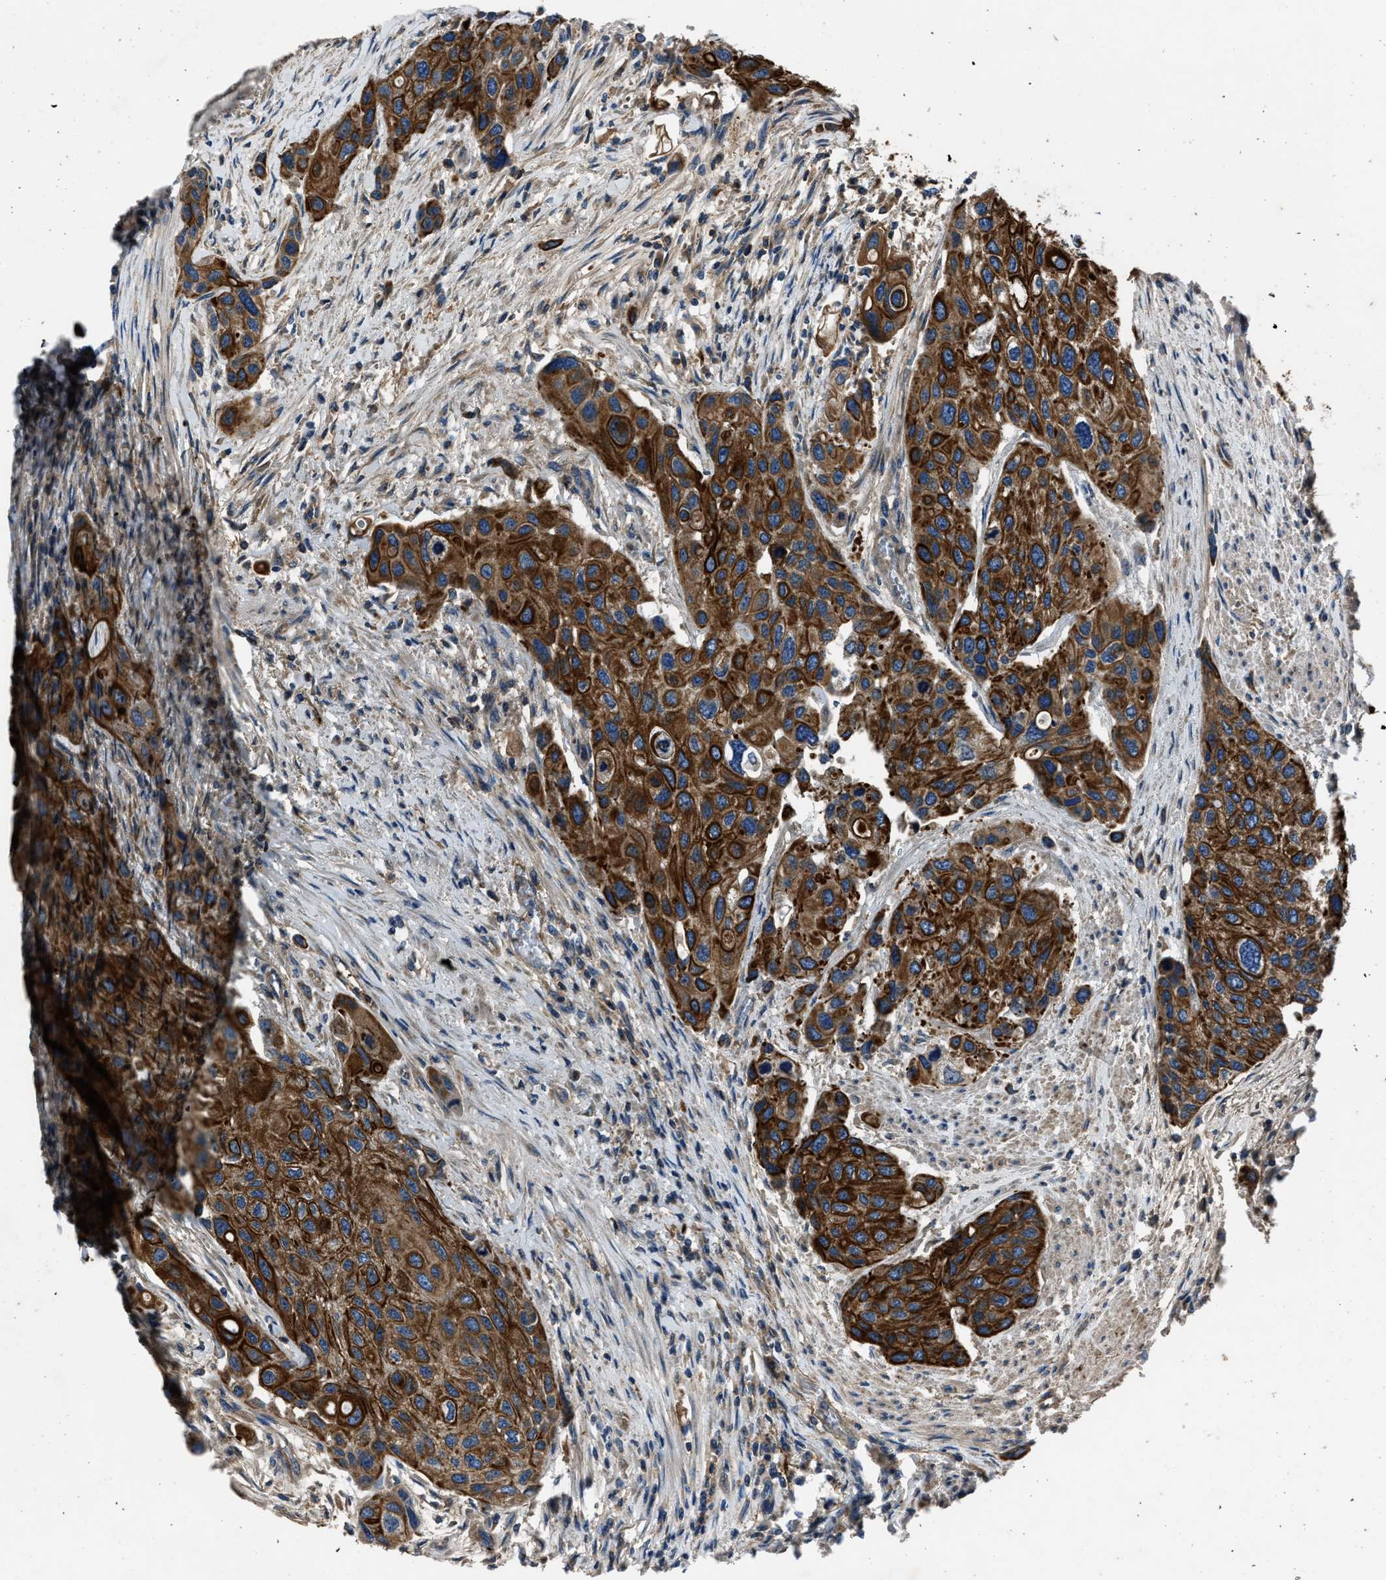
{"staining": {"intensity": "strong", "quantity": ">75%", "location": "cytoplasmic/membranous"}, "tissue": "urothelial cancer", "cell_type": "Tumor cells", "image_type": "cancer", "snomed": [{"axis": "morphology", "description": "Urothelial carcinoma, High grade"}, {"axis": "topography", "description": "Urinary bladder"}], "caption": "Immunohistochemistry (IHC) (DAB) staining of human urothelial cancer shows strong cytoplasmic/membranous protein staining in approximately >75% of tumor cells.", "gene": "ERC1", "patient": {"sex": "female", "age": 56}}